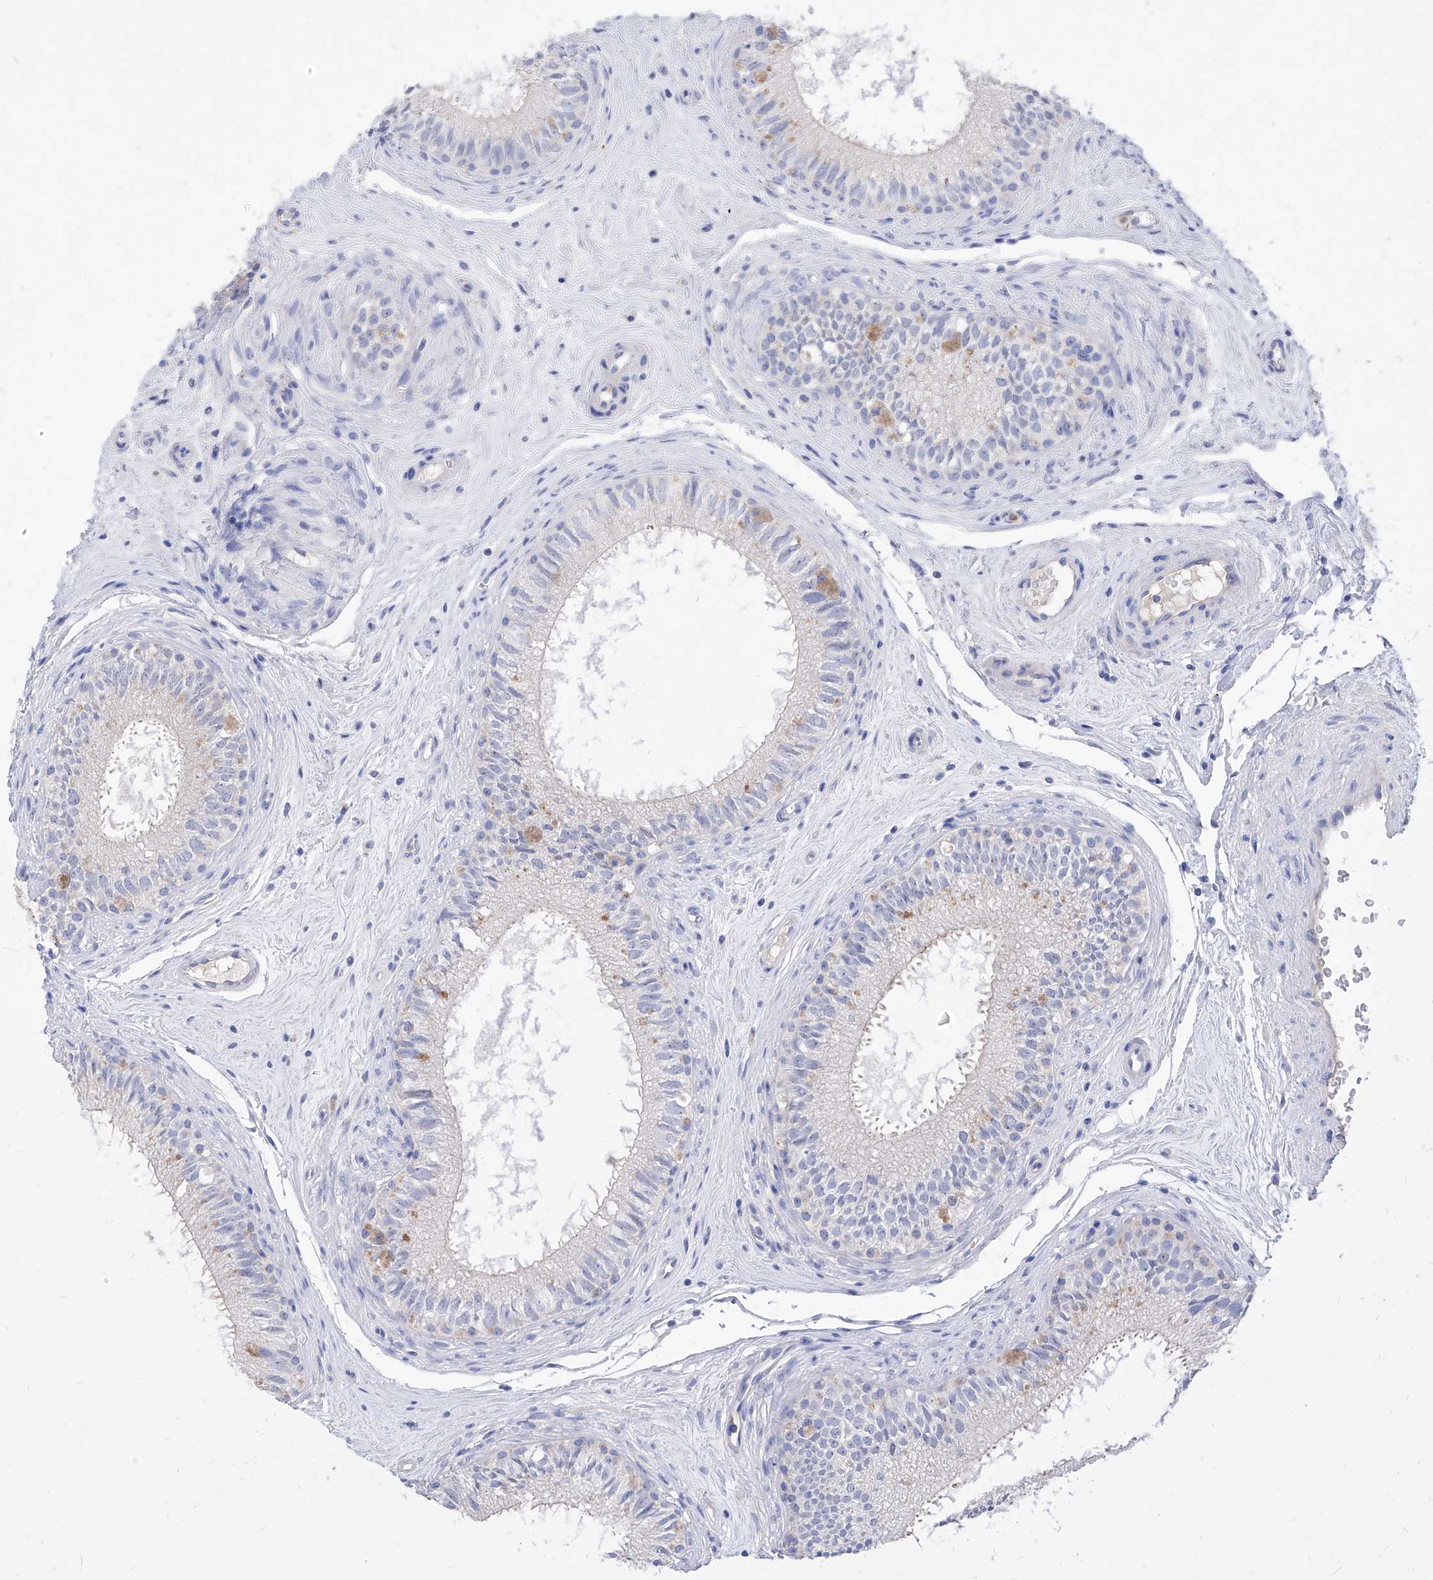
{"staining": {"intensity": "negative", "quantity": "none", "location": "none"}, "tissue": "epididymis", "cell_type": "Glandular cells", "image_type": "normal", "snomed": [{"axis": "morphology", "description": "Normal tissue, NOS"}, {"axis": "topography", "description": "Epididymis"}], "caption": "This is a photomicrograph of immunohistochemistry staining of normal epididymis, which shows no positivity in glandular cells. Nuclei are stained in blue.", "gene": "VAX1", "patient": {"sex": "male", "age": 71}}